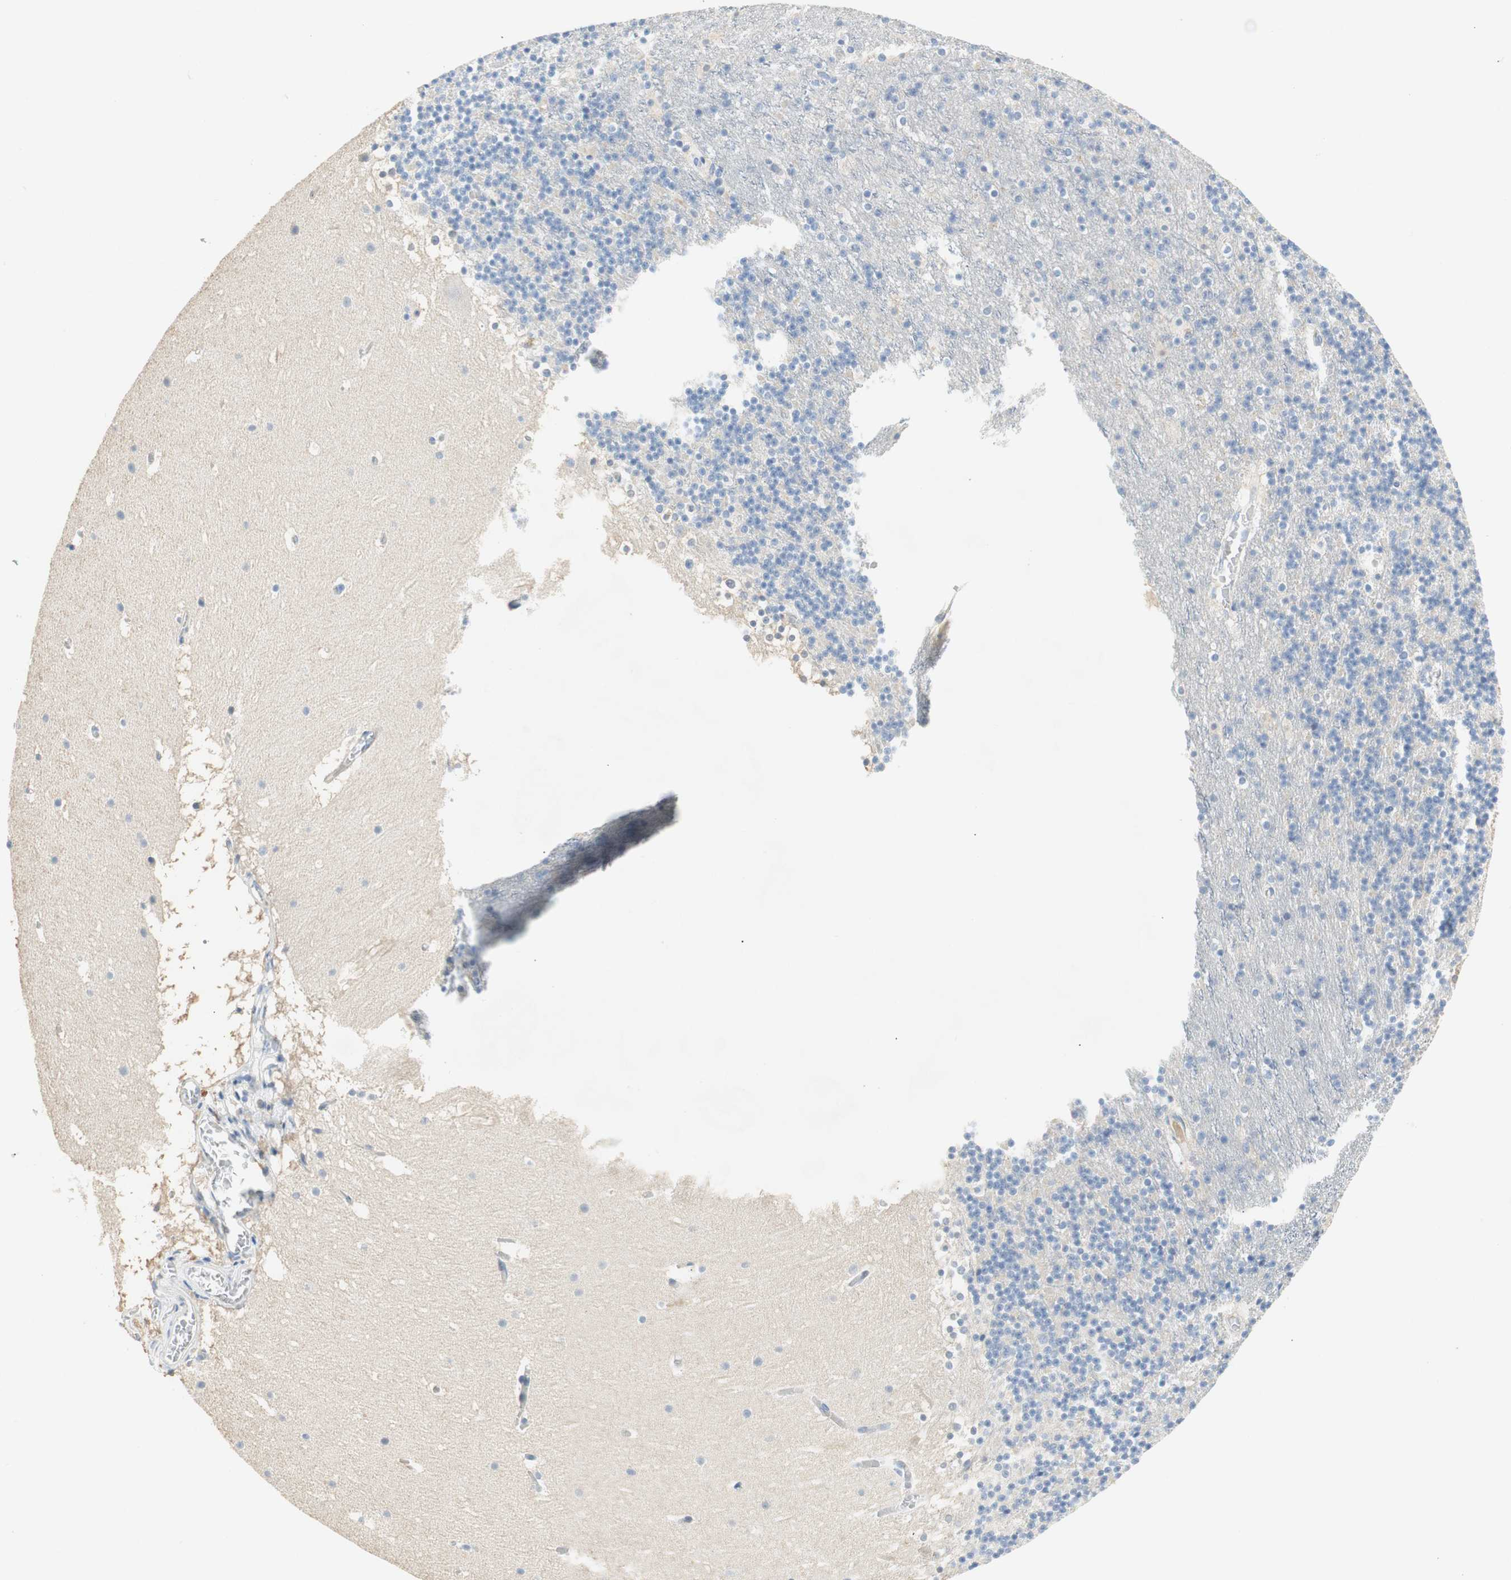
{"staining": {"intensity": "negative", "quantity": "none", "location": "none"}, "tissue": "cerebellum", "cell_type": "Cells in granular layer", "image_type": "normal", "snomed": [{"axis": "morphology", "description": "Normal tissue, NOS"}, {"axis": "topography", "description": "Cerebellum"}], "caption": "Immunohistochemistry (IHC) histopathology image of normal cerebellum stained for a protein (brown), which reveals no positivity in cells in granular layer. (DAB IHC with hematoxylin counter stain).", "gene": "CCM2L", "patient": {"sex": "male", "age": 45}}